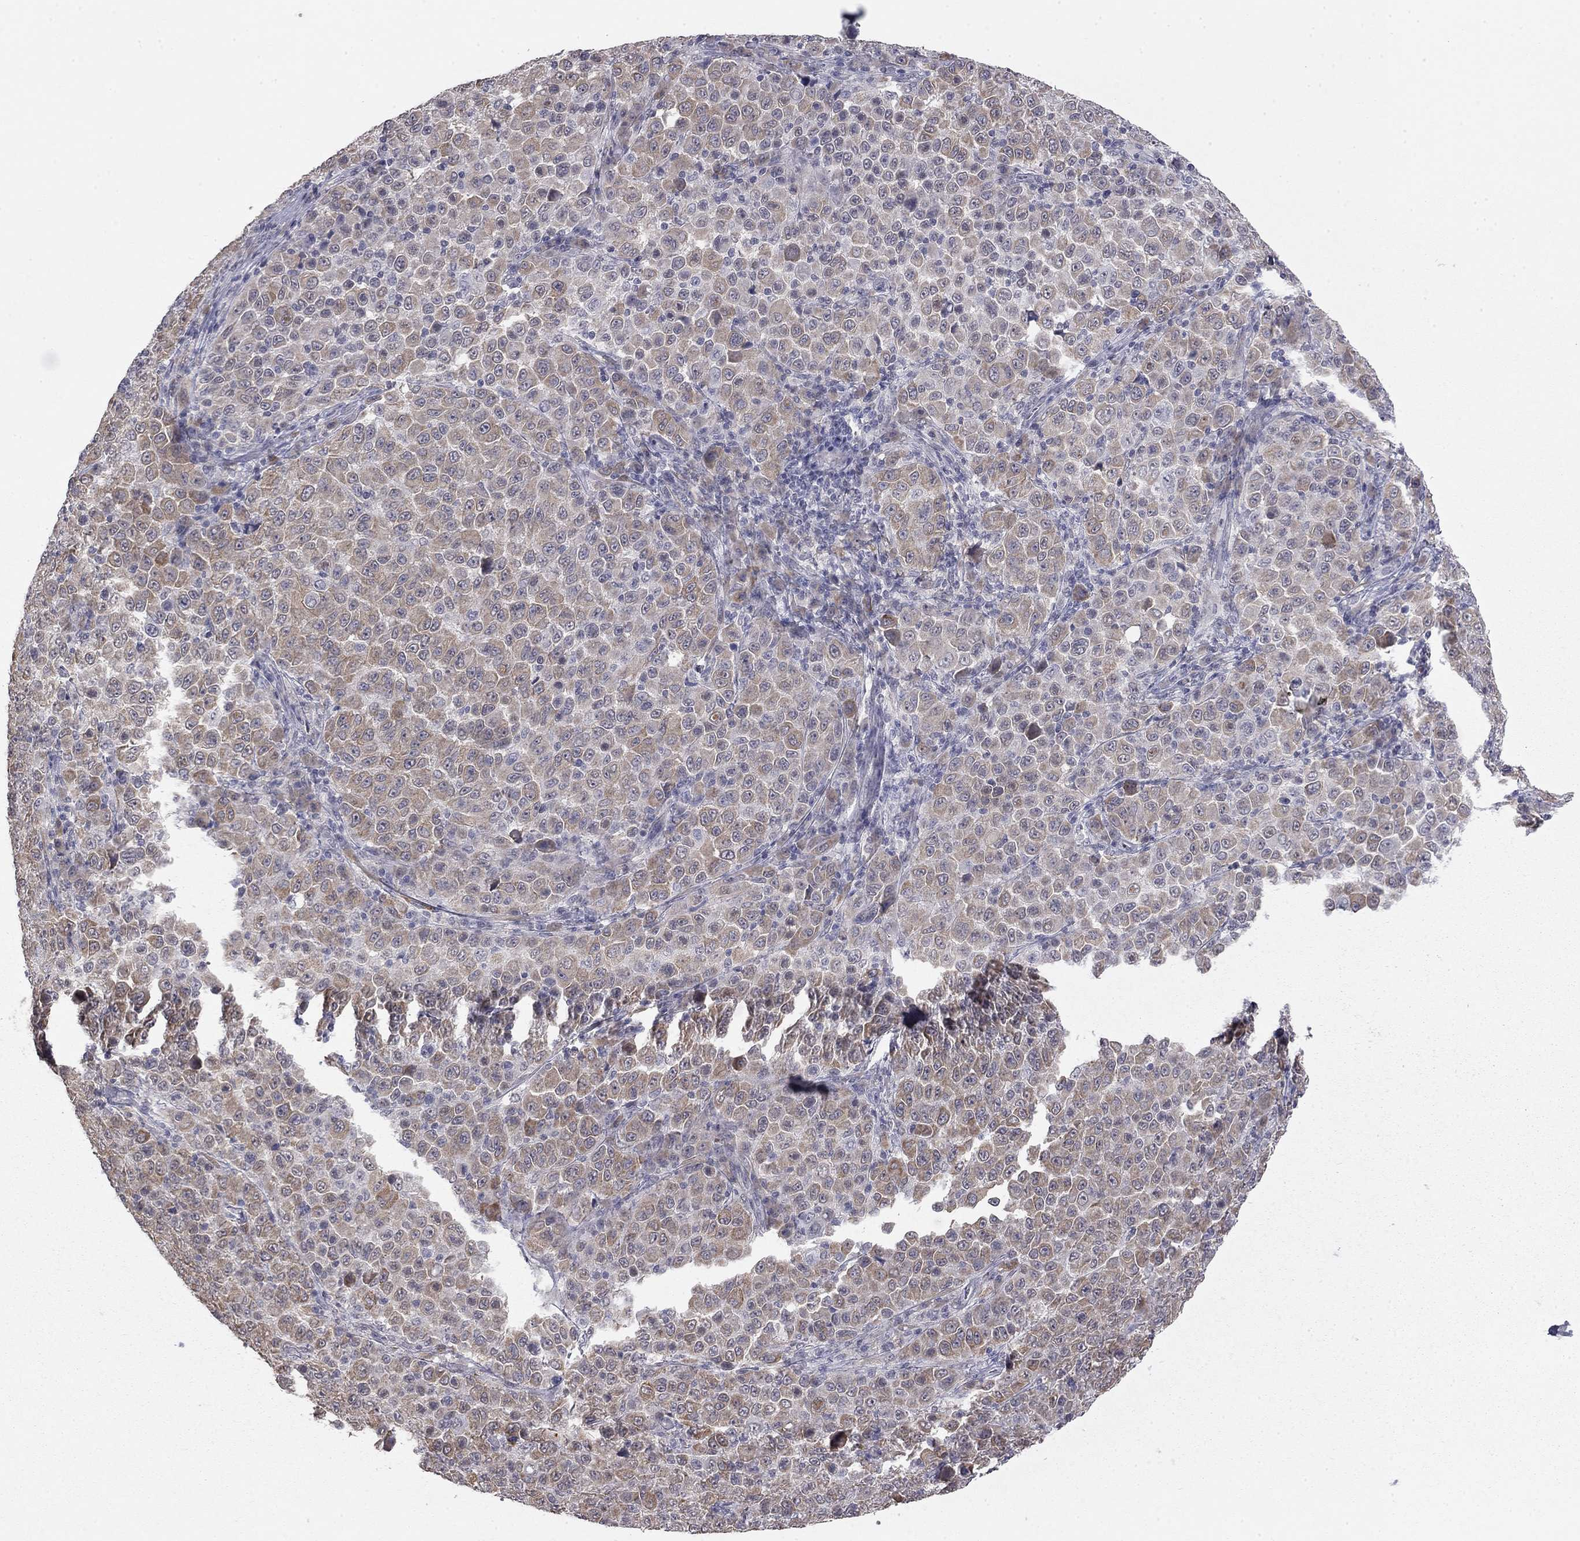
{"staining": {"intensity": "moderate", "quantity": "<25%", "location": "cytoplasmic/membranous"}, "tissue": "melanoma", "cell_type": "Tumor cells", "image_type": "cancer", "snomed": [{"axis": "morphology", "description": "Malignant melanoma, NOS"}, {"axis": "topography", "description": "Skin"}], "caption": "Tumor cells exhibit low levels of moderate cytoplasmic/membranous staining in approximately <25% of cells in malignant melanoma. The staining was performed using DAB to visualize the protein expression in brown, while the nuclei were stained in blue with hematoxylin (Magnification: 20x).", "gene": "PRRT2", "patient": {"sex": "female", "age": 57}}